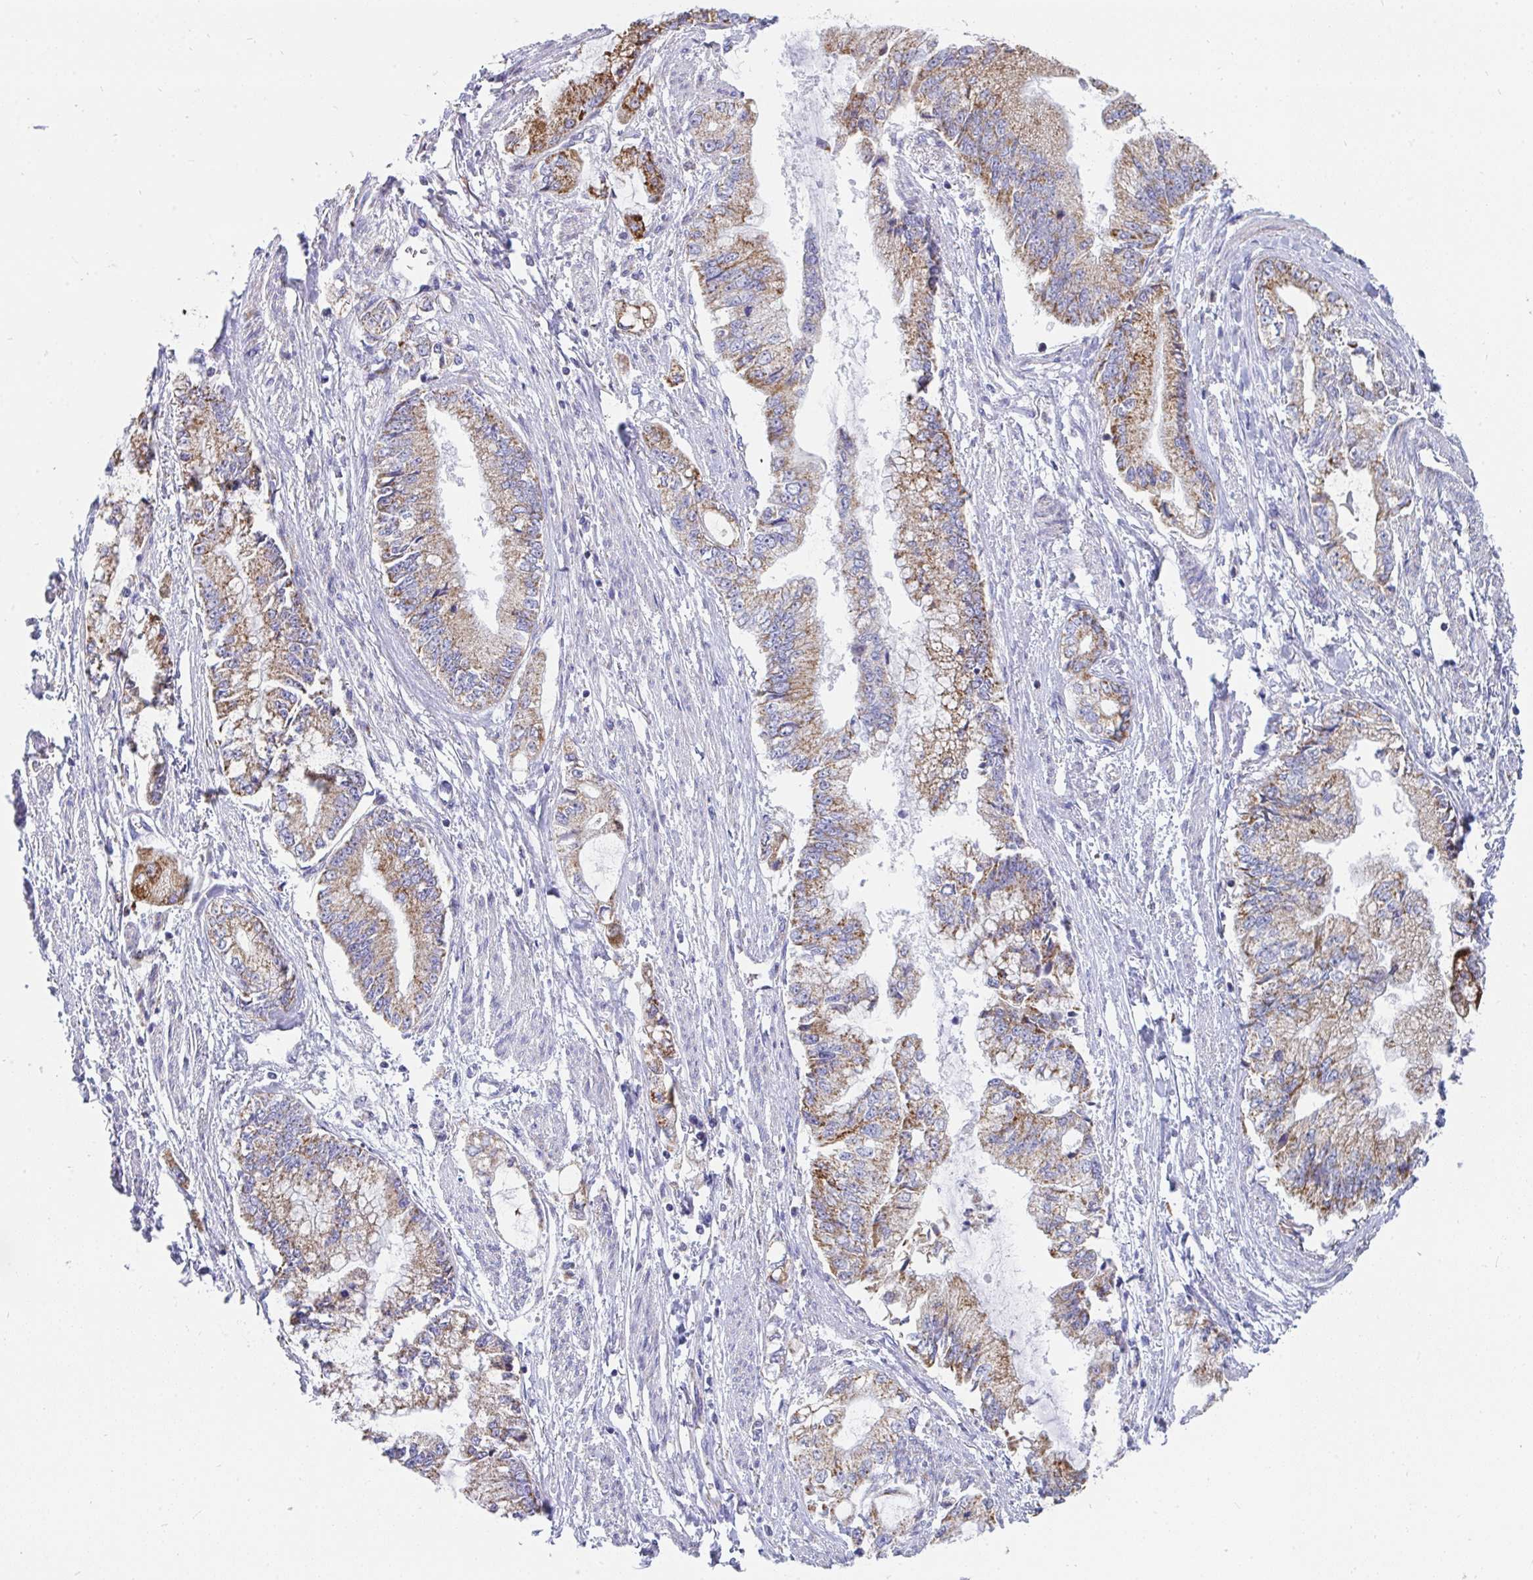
{"staining": {"intensity": "moderate", "quantity": ">75%", "location": "cytoplasmic/membranous"}, "tissue": "stomach cancer", "cell_type": "Tumor cells", "image_type": "cancer", "snomed": [{"axis": "morphology", "description": "Adenocarcinoma, NOS"}, {"axis": "topography", "description": "Stomach, upper"}], "caption": "Brown immunohistochemical staining in human stomach cancer (adenocarcinoma) exhibits moderate cytoplasmic/membranous staining in about >75% of tumor cells.", "gene": "AIFM1", "patient": {"sex": "female", "age": 74}}